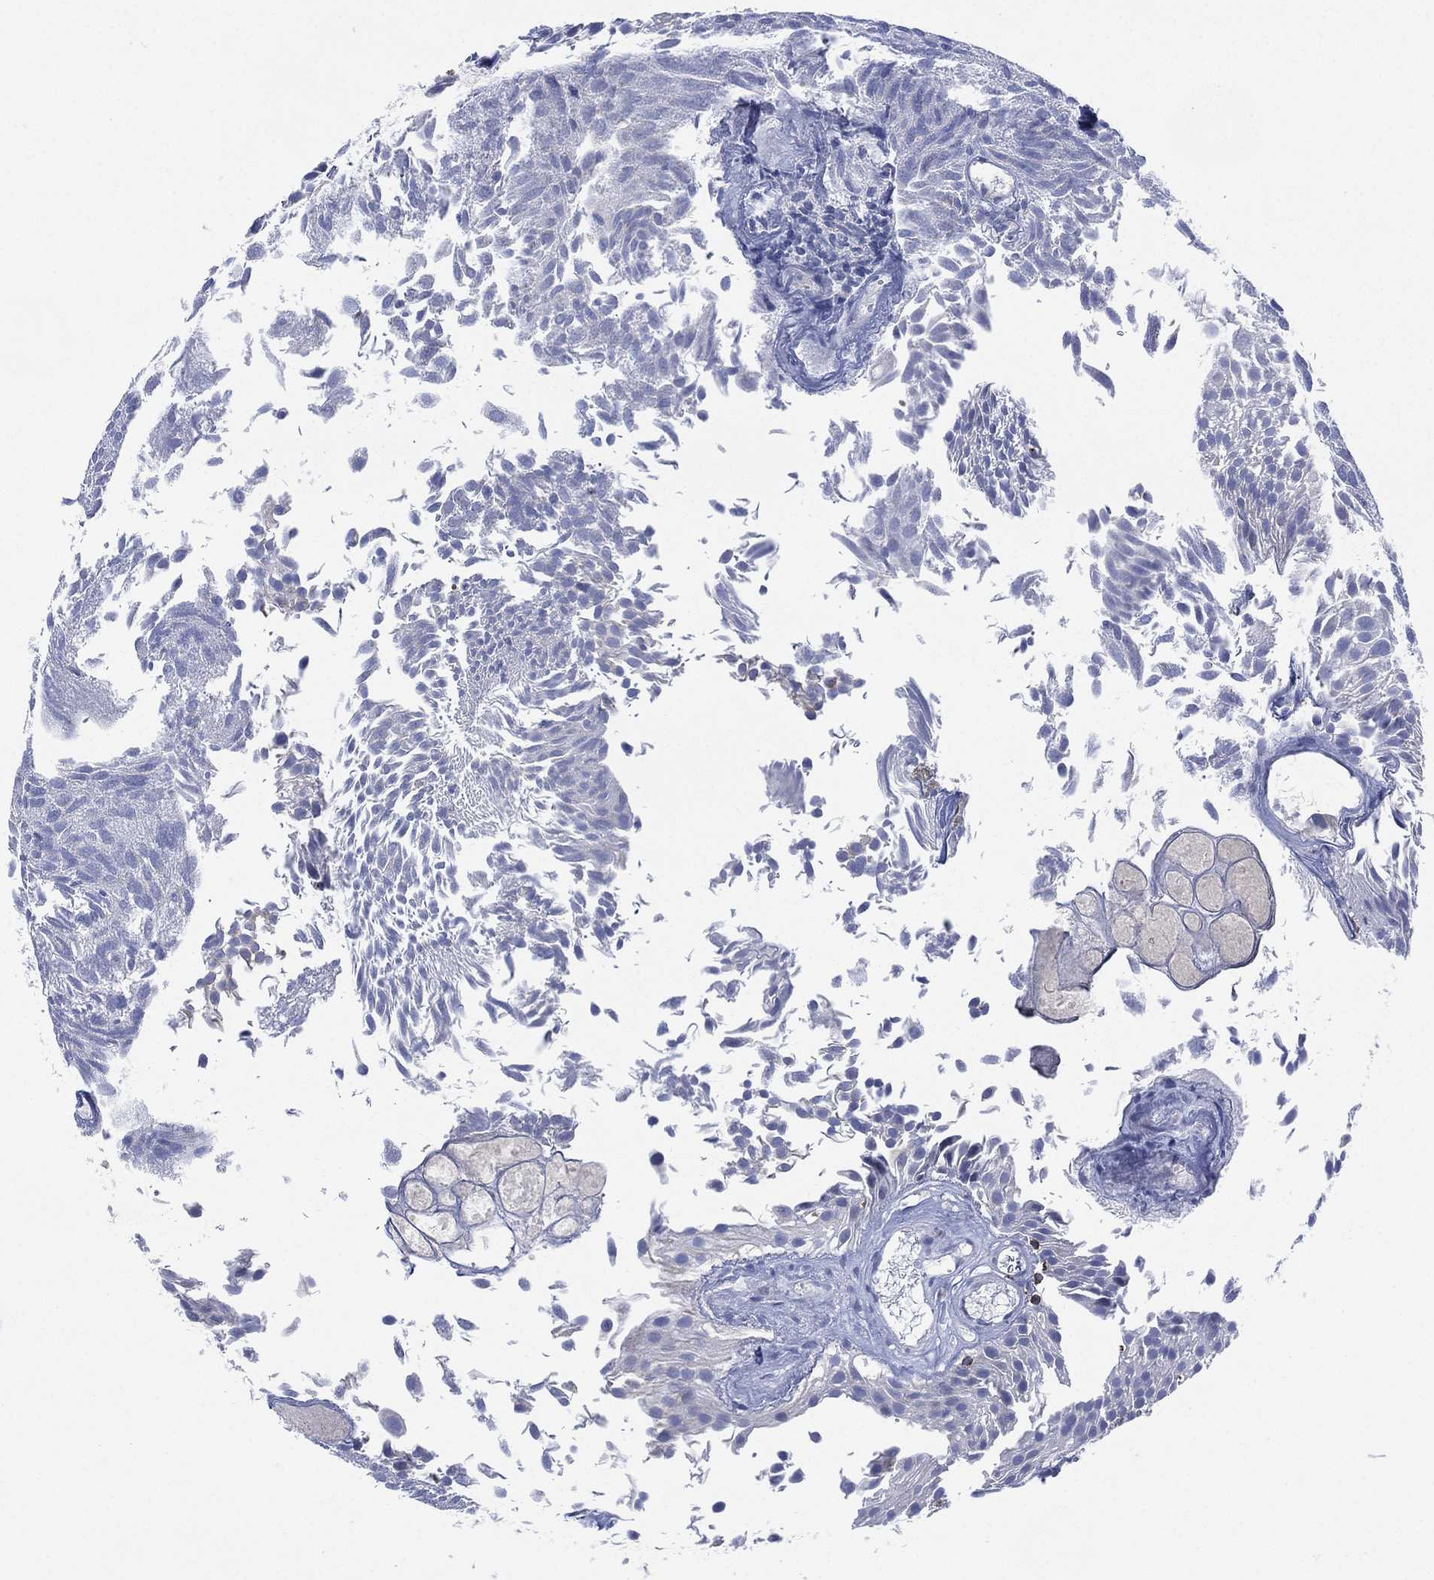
{"staining": {"intensity": "negative", "quantity": "none", "location": "none"}, "tissue": "urothelial cancer", "cell_type": "Tumor cells", "image_type": "cancer", "snomed": [{"axis": "morphology", "description": "Urothelial carcinoma, Low grade"}, {"axis": "topography", "description": "Urinary bladder"}], "caption": "High magnification brightfield microscopy of urothelial cancer stained with DAB (3,3'-diaminobenzidine) (brown) and counterstained with hematoxylin (blue): tumor cells show no significant staining.", "gene": "SEPTIN1", "patient": {"sex": "male", "age": 52}}